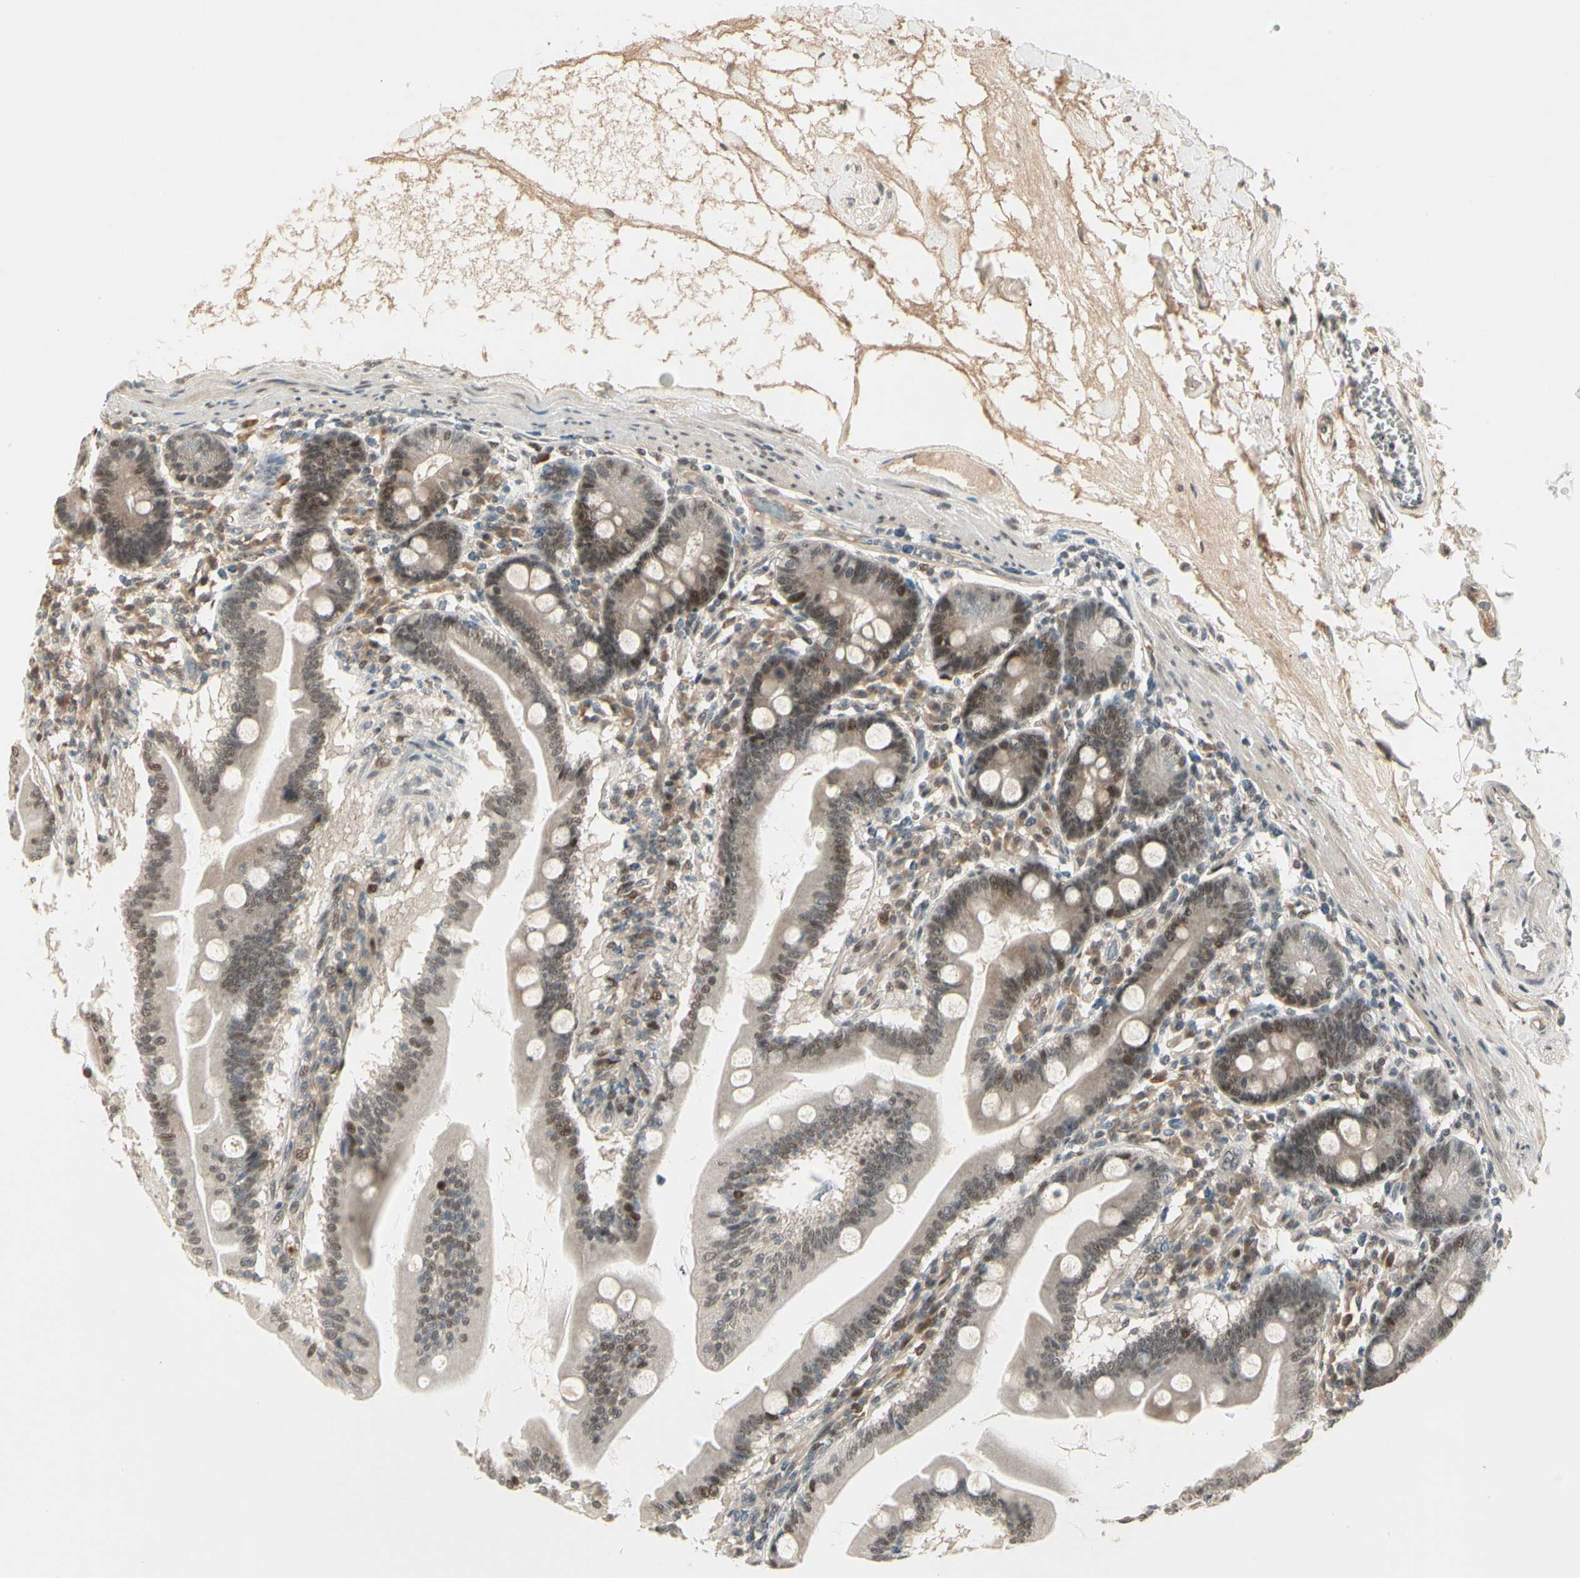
{"staining": {"intensity": "moderate", "quantity": ">75%", "location": "cytoplasmic/membranous,nuclear"}, "tissue": "duodenum", "cell_type": "Glandular cells", "image_type": "normal", "snomed": [{"axis": "morphology", "description": "Normal tissue, NOS"}, {"axis": "topography", "description": "Duodenum"}], "caption": "Benign duodenum shows moderate cytoplasmic/membranous,nuclear expression in approximately >75% of glandular cells.", "gene": "GTF3A", "patient": {"sex": "female", "age": 64}}